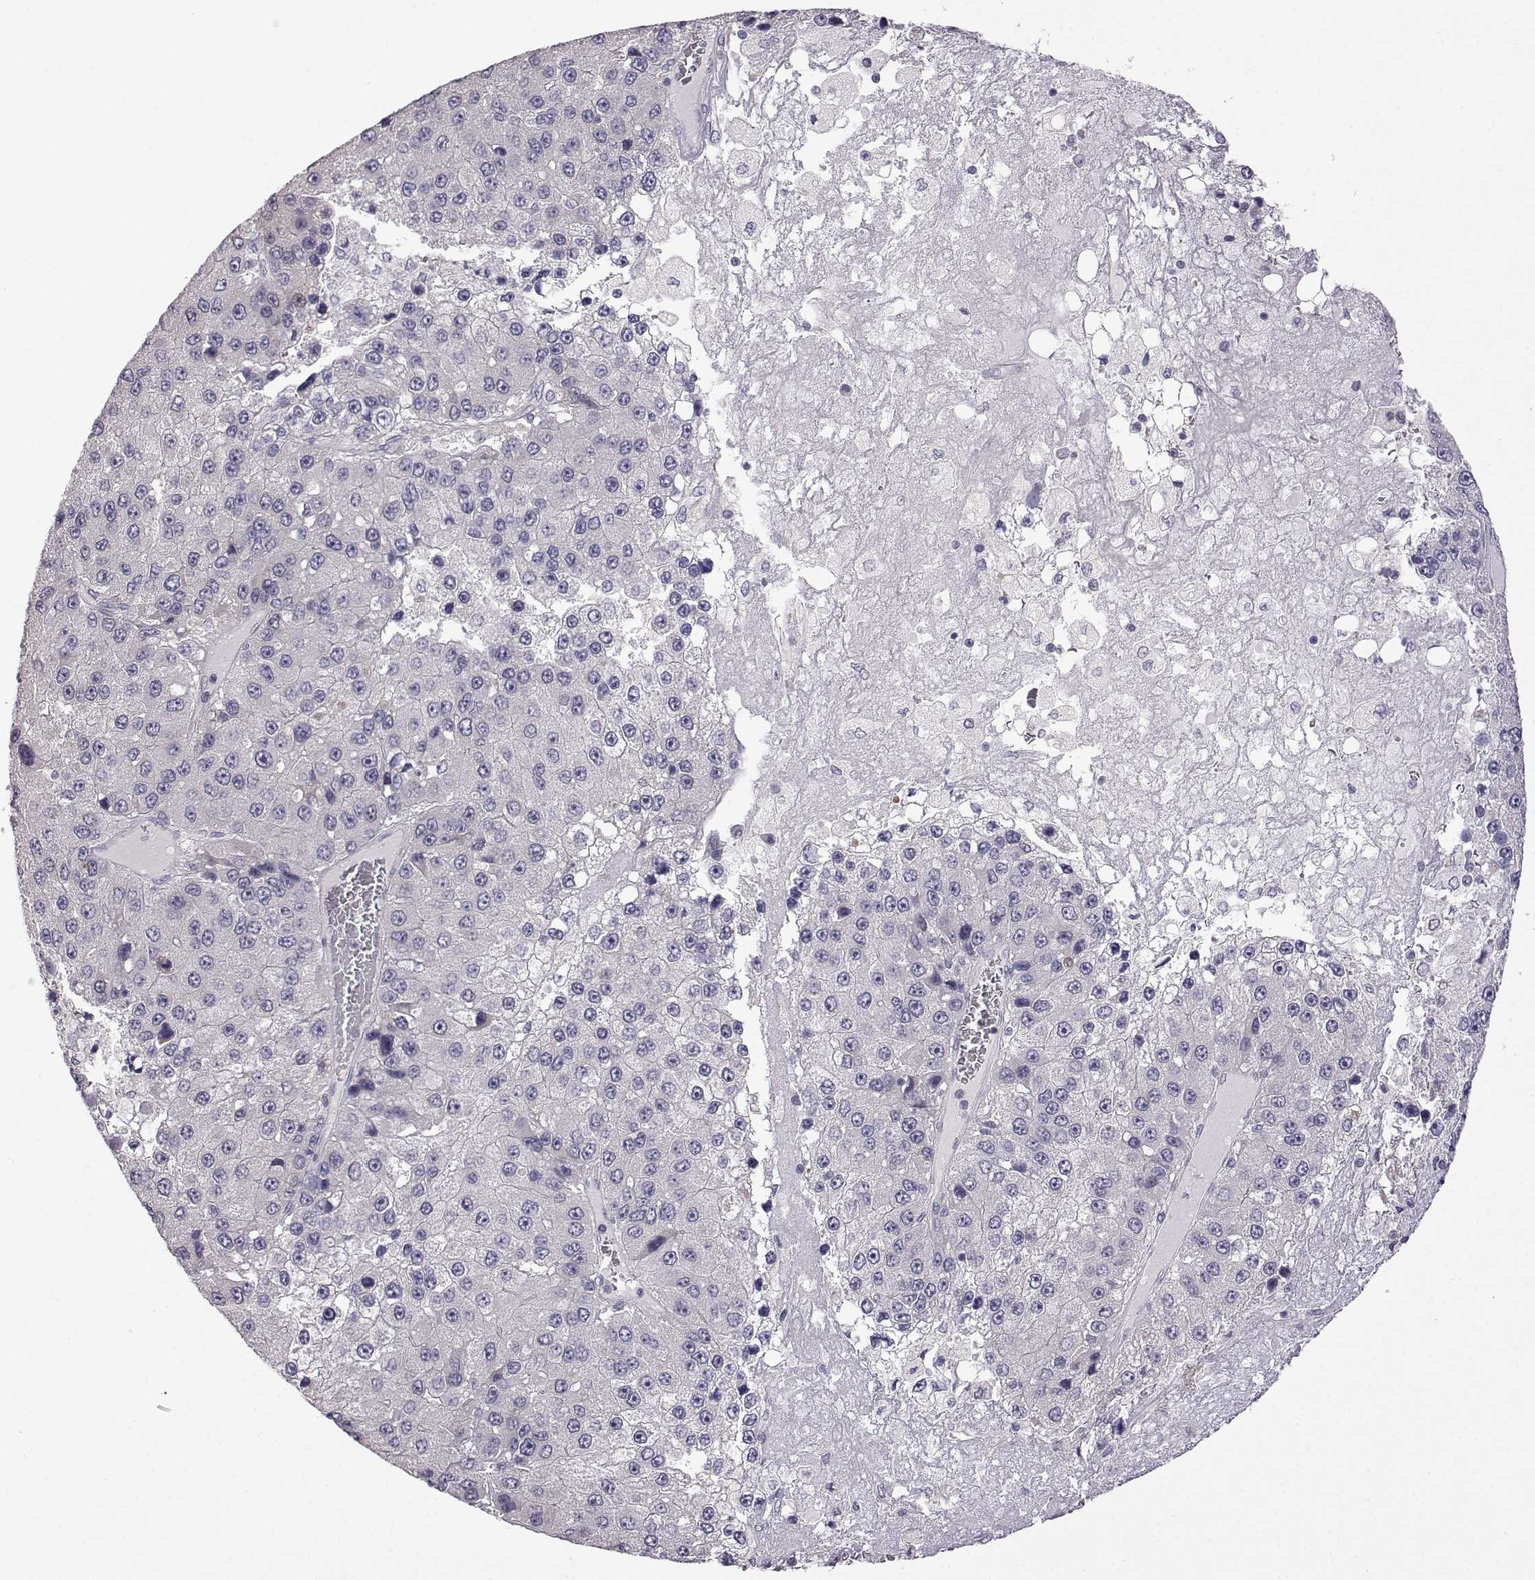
{"staining": {"intensity": "negative", "quantity": "none", "location": "none"}, "tissue": "liver cancer", "cell_type": "Tumor cells", "image_type": "cancer", "snomed": [{"axis": "morphology", "description": "Carcinoma, Hepatocellular, NOS"}, {"axis": "topography", "description": "Liver"}], "caption": "A histopathology image of liver hepatocellular carcinoma stained for a protein exhibits no brown staining in tumor cells. The staining was performed using DAB to visualize the protein expression in brown, while the nuclei were stained in blue with hematoxylin (Magnification: 20x).", "gene": "VGF", "patient": {"sex": "female", "age": 73}}